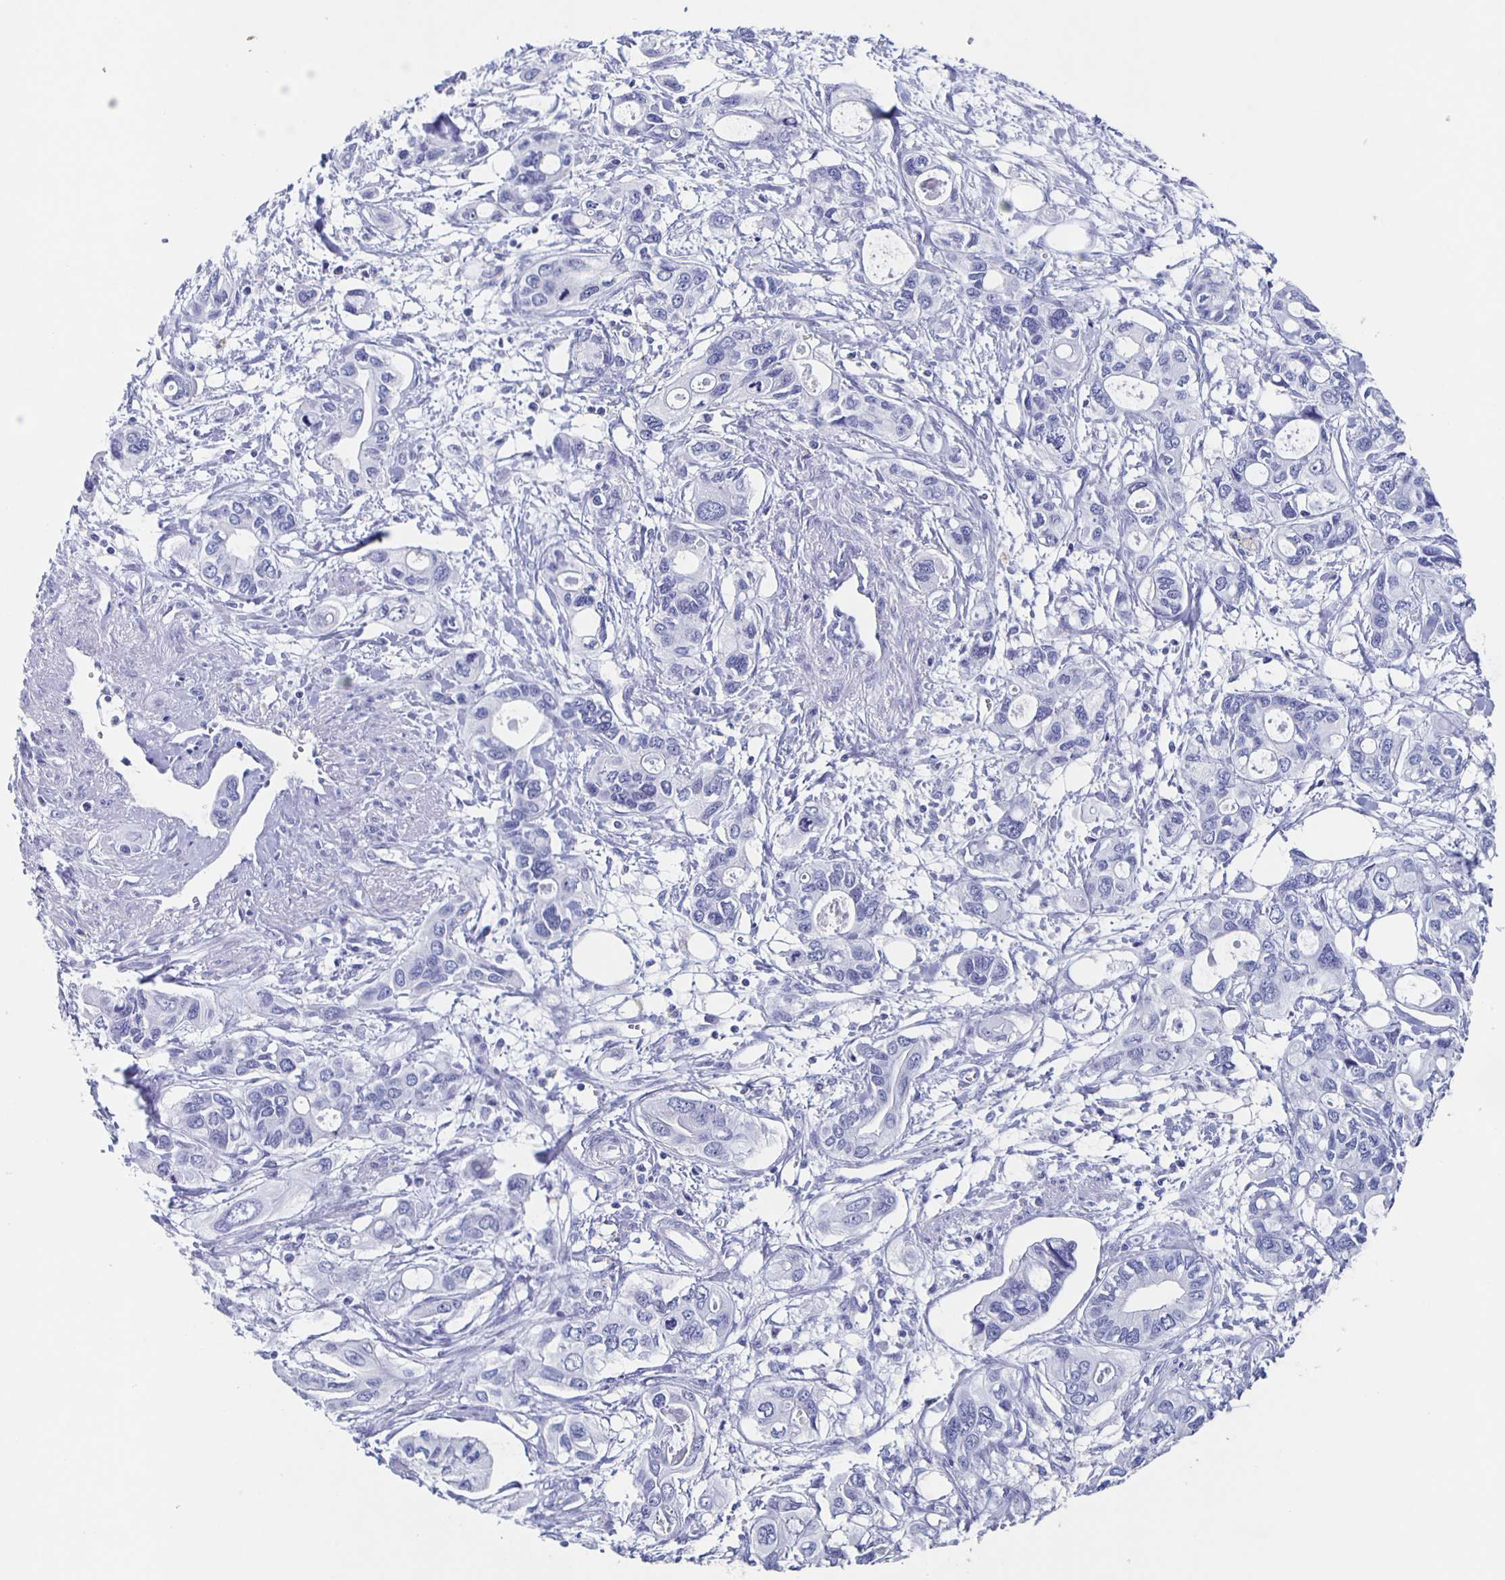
{"staining": {"intensity": "negative", "quantity": "none", "location": "none"}, "tissue": "pancreatic cancer", "cell_type": "Tumor cells", "image_type": "cancer", "snomed": [{"axis": "morphology", "description": "Adenocarcinoma, NOS"}, {"axis": "topography", "description": "Pancreas"}], "caption": "The histopathology image reveals no significant positivity in tumor cells of adenocarcinoma (pancreatic).", "gene": "SLC34A2", "patient": {"sex": "male", "age": 60}}